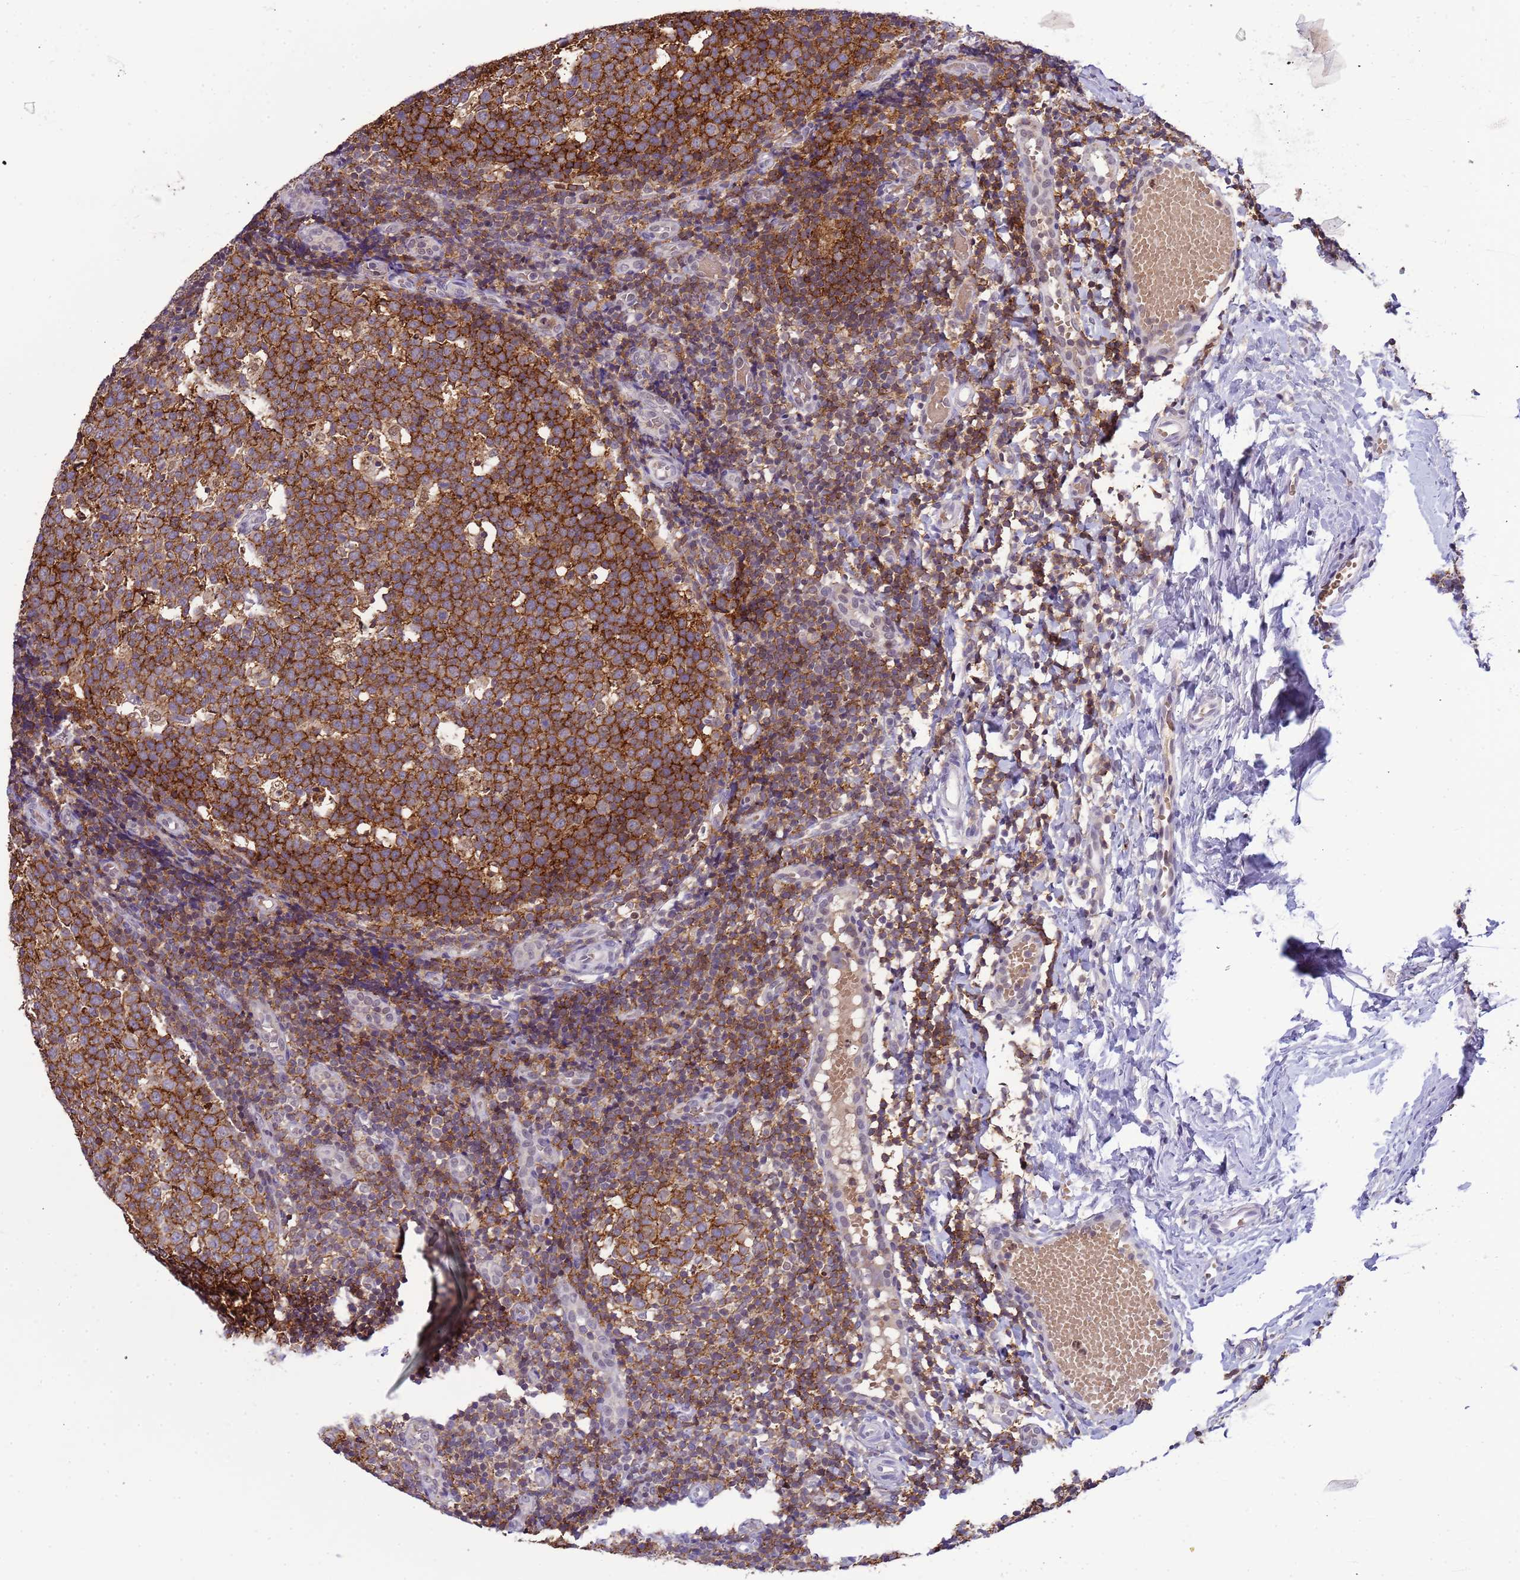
{"staining": {"intensity": "strong", "quantity": ">75%", "location": "cytoplasmic/membranous"}, "tissue": "tonsil", "cell_type": "Germinal center cells", "image_type": "normal", "snomed": [{"axis": "morphology", "description": "Normal tissue, NOS"}, {"axis": "topography", "description": "Tonsil"}], "caption": "Protein expression analysis of normal tonsil reveals strong cytoplasmic/membranous staining in about >75% of germinal center cells.", "gene": "CD53", "patient": {"sex": "female", "age": 19}}